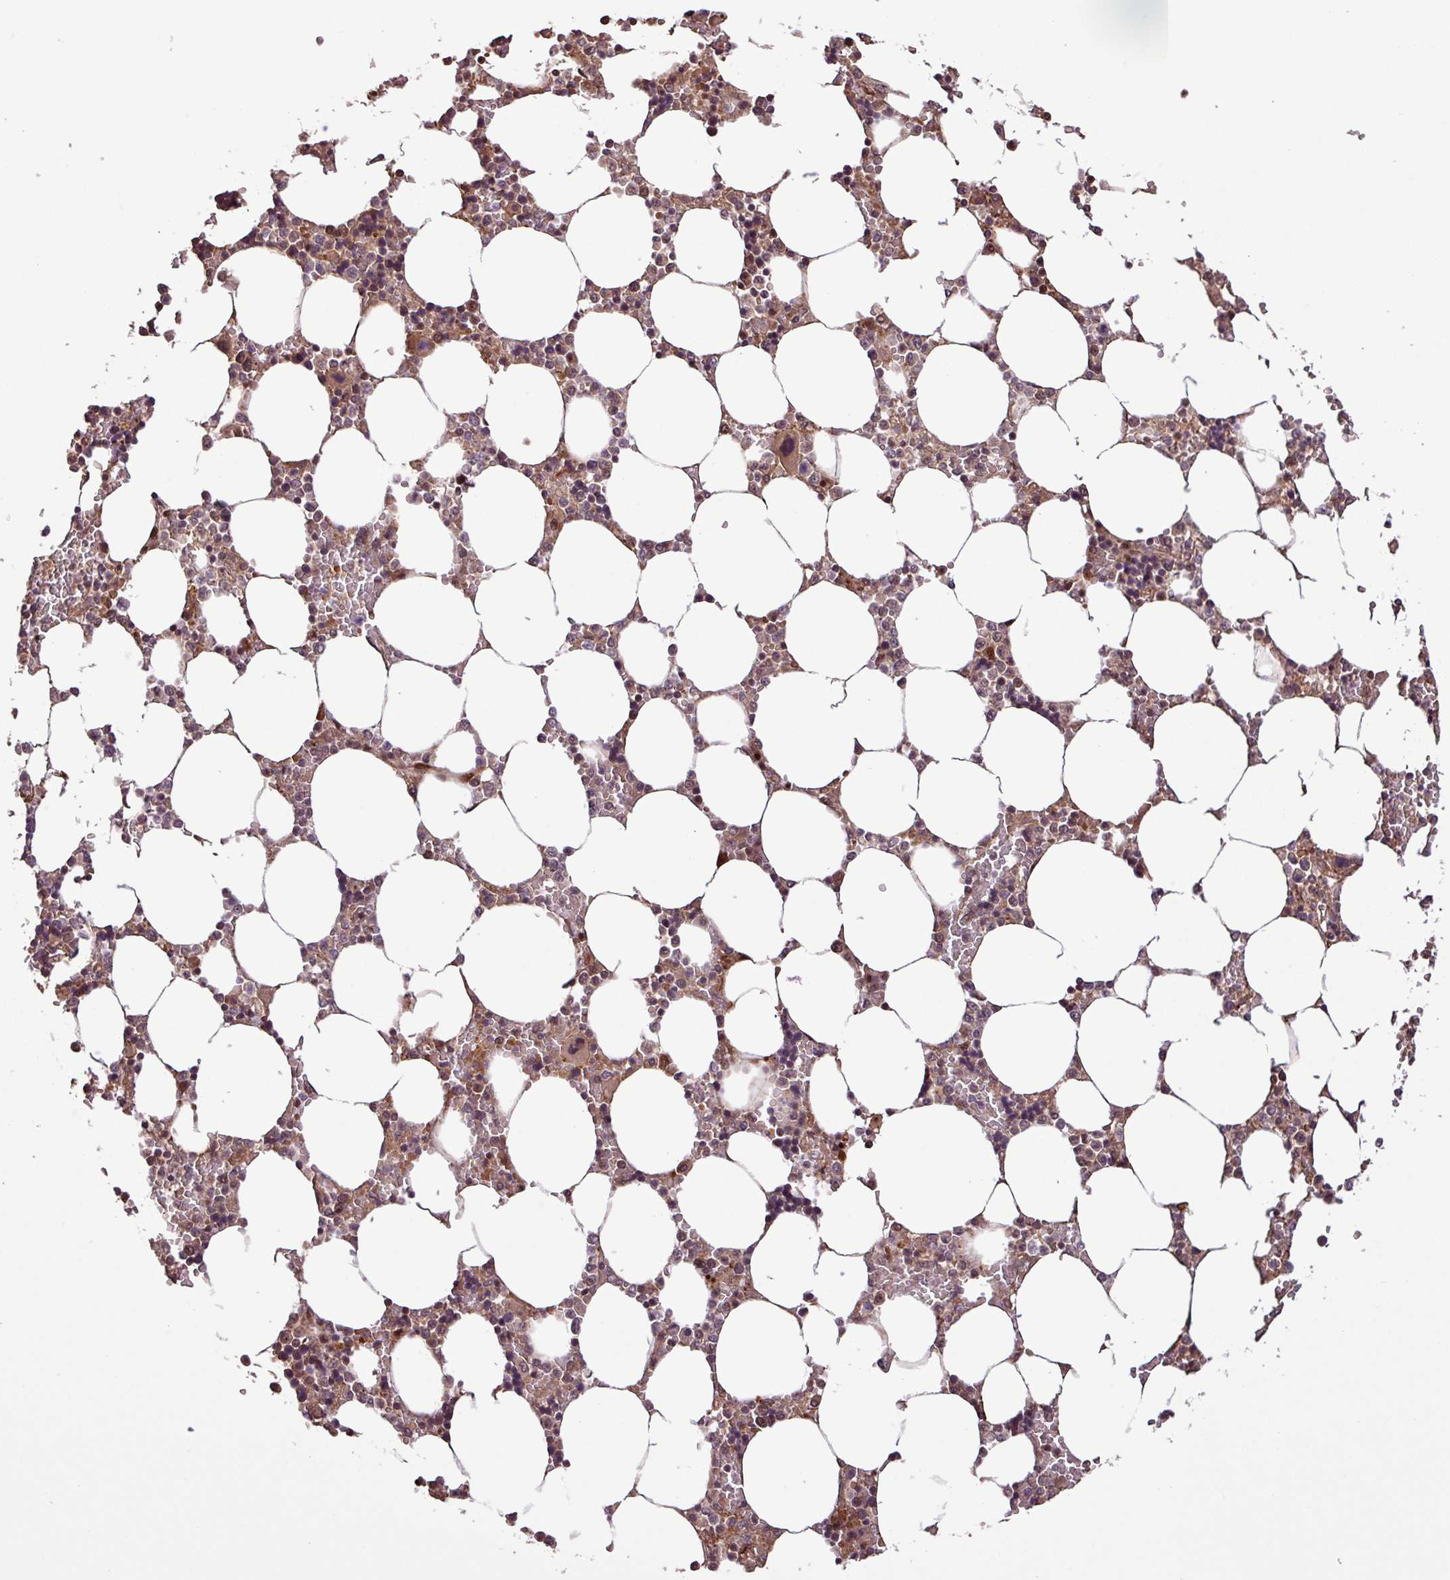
{"staining": {"intensity": "moderate", "quantity": "25%-75%", "location": "cytoplasmic/membranous,nuclear"}, "tissue": "bone marrow", "cell_type": "Hematopoietic cells", "image_type": "normal", "snomed": [{"axis": "morphology", "description": "Normal tissue, NOS"}, {"axis": "topography", "description": "Bone marrow"}], "caption": "Immunohistochemistry (IHC) of benign bone marrow displays medium levels of moderate cytoplasmic/membranous,nuclear expression in about 25%-75% of hematopoietic cells. Nuclei are stained in blue.", "gene": "SLC22A24", "patient": {"sex": "male", "age": 64}}